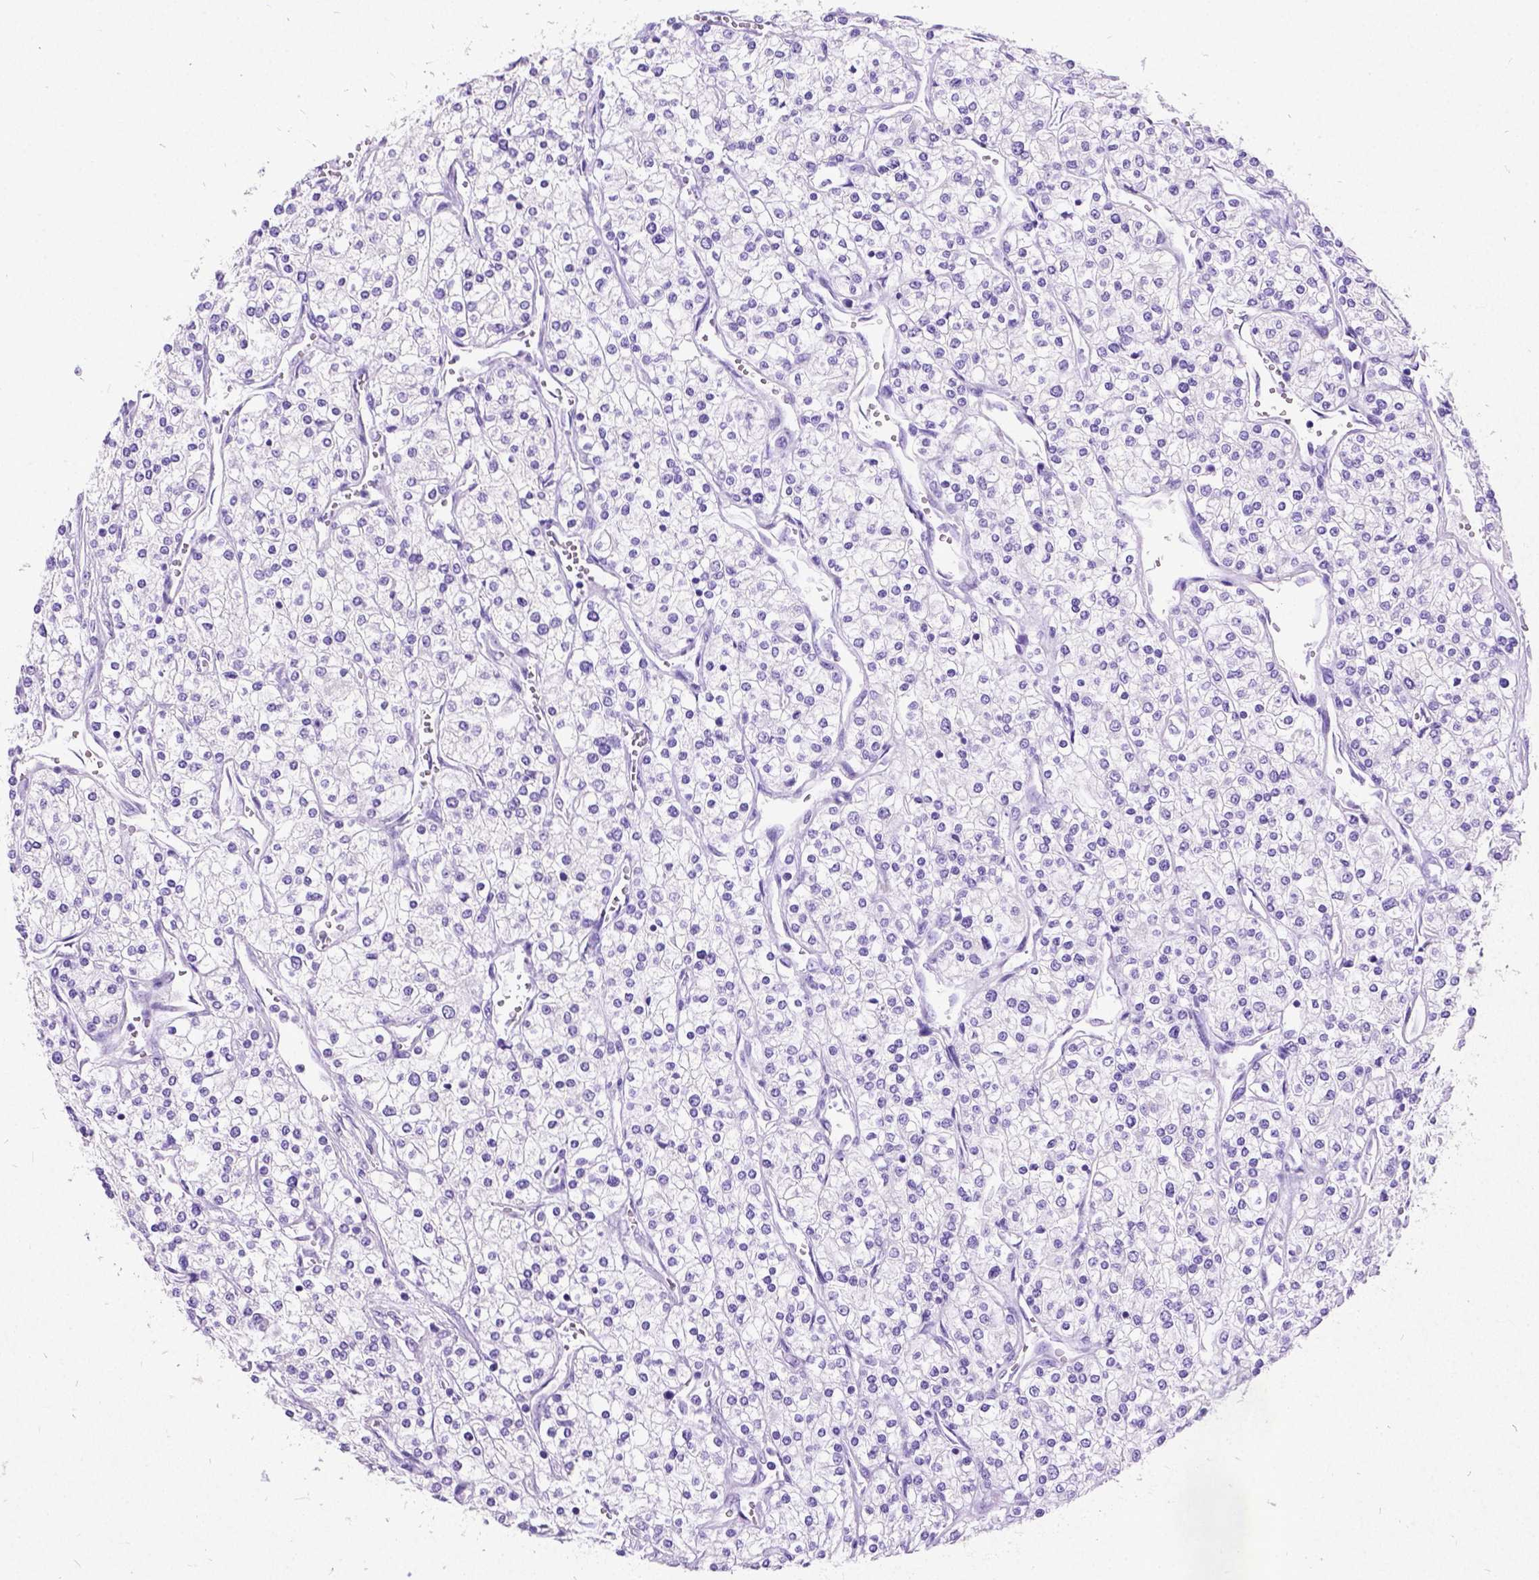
{"staining": {"intensity": "negative", "quantity": "none", "location": "none"}, "tissue": "renal cancer", "cell_type": "Tumor cells", "image_type": "cancer", "snomed": [{"axis": "morphology", "description": "Adenocarcinoma, NOS"}, {"axis": "topography", "description": "Kidney"}], "caption": "This is an IHC micrograph of renal cancer. There is no positivity in tumor cells.", "gene": "NEUROD4", "patient": {"sex": "male", "age": 80}}